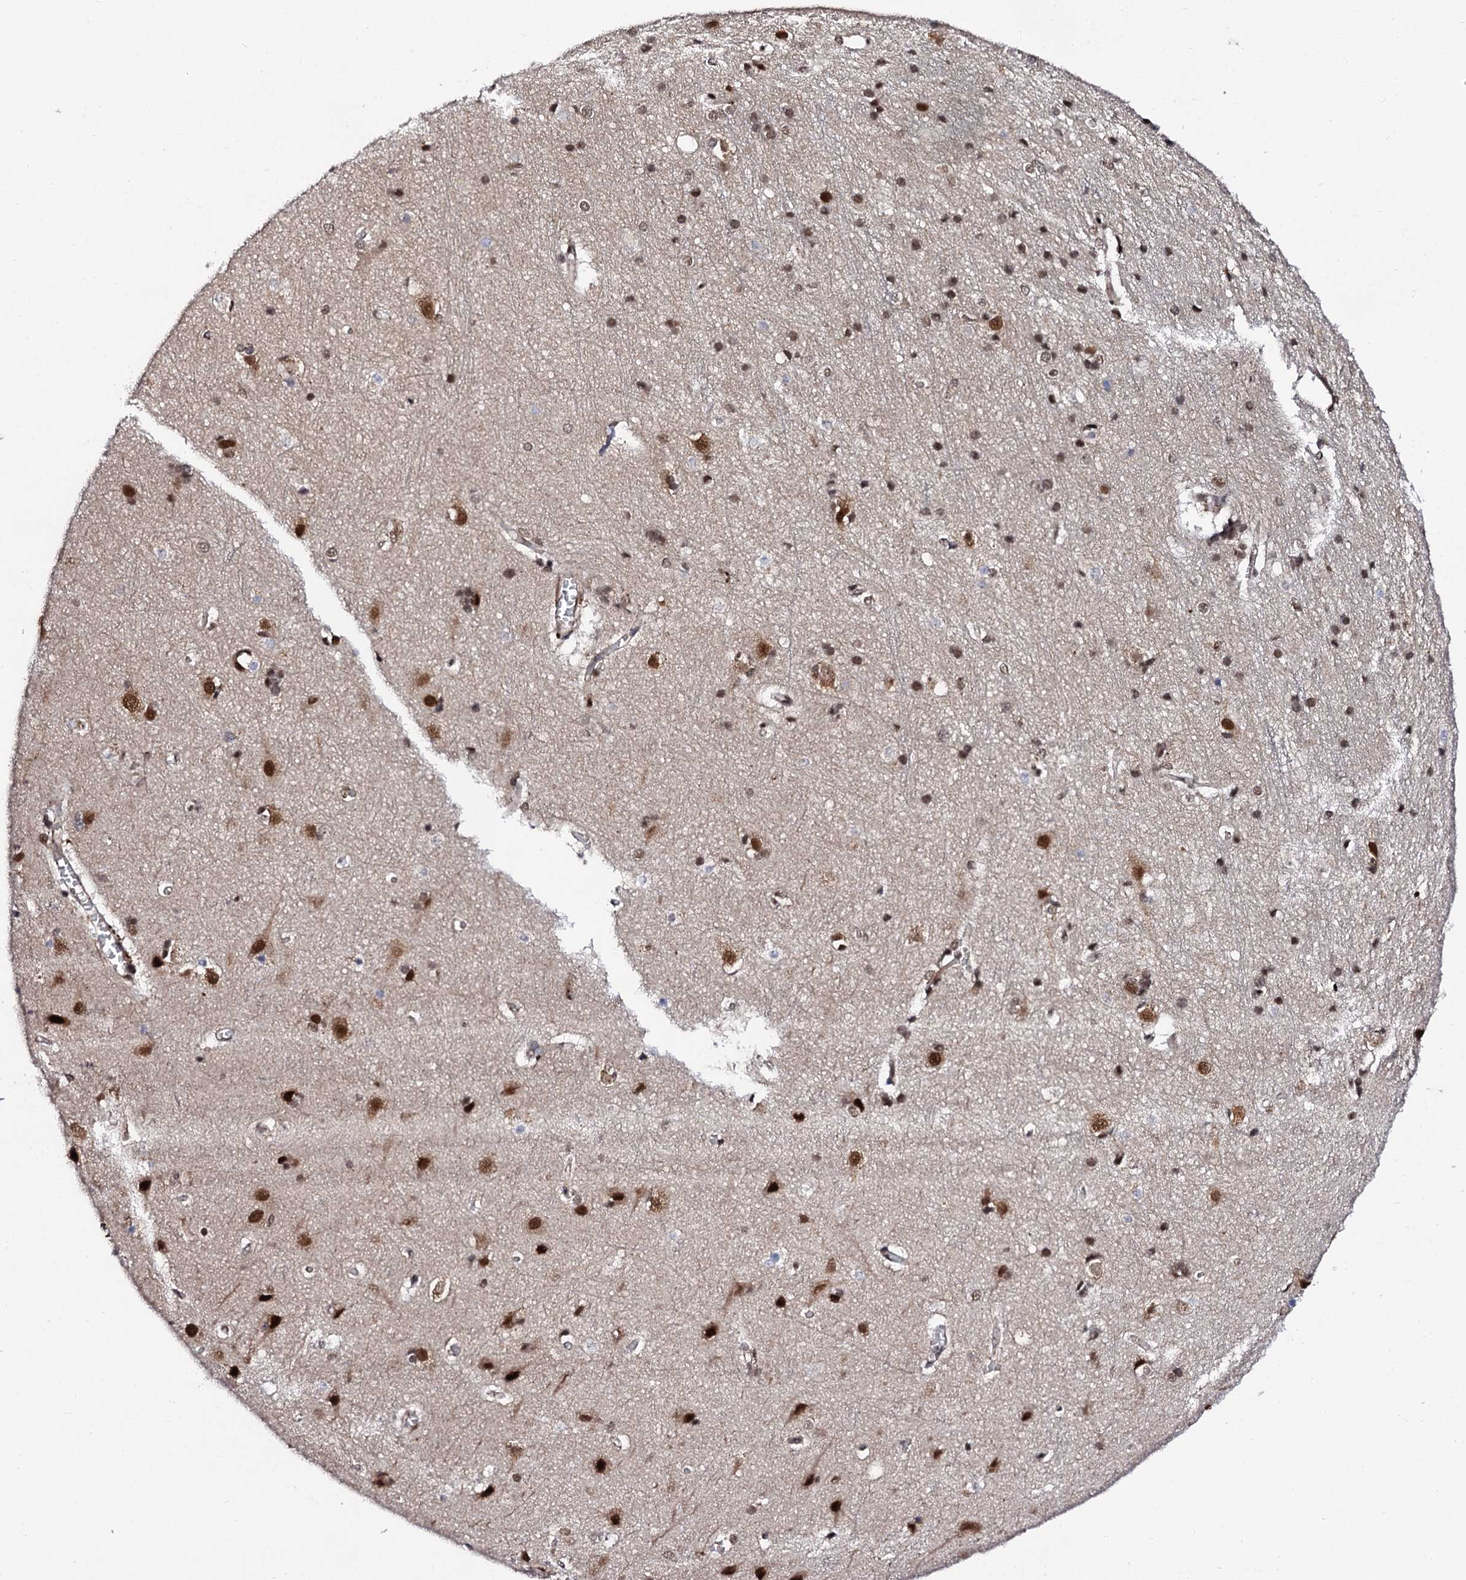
{"staining": {"intensity": "moderate", "quantity": "25%-75%", "location": "cytoplasmic/membranous,nuclear"}, "tissue": "cerebral cortex", "cell_type": "Endothelial cells", "image_type": "normal", "snomed": [{"axis": "morphology", "description": "Normal tissue, NOS"}, {"axis": "topography", "description": "Cerebral cortex"}], "caption": "Normal cerebral cortex was stained to show a protein in brown. There is medium levels of moderate cytoplasmic/membranous,nuclear expression in approximately 25%-75% of endothelial cells. (brown staining indicates protein expression, while blue staining denotes nuclei).", "gene": "CSTF3", "patient": {"sex": "male", "age": 54}}